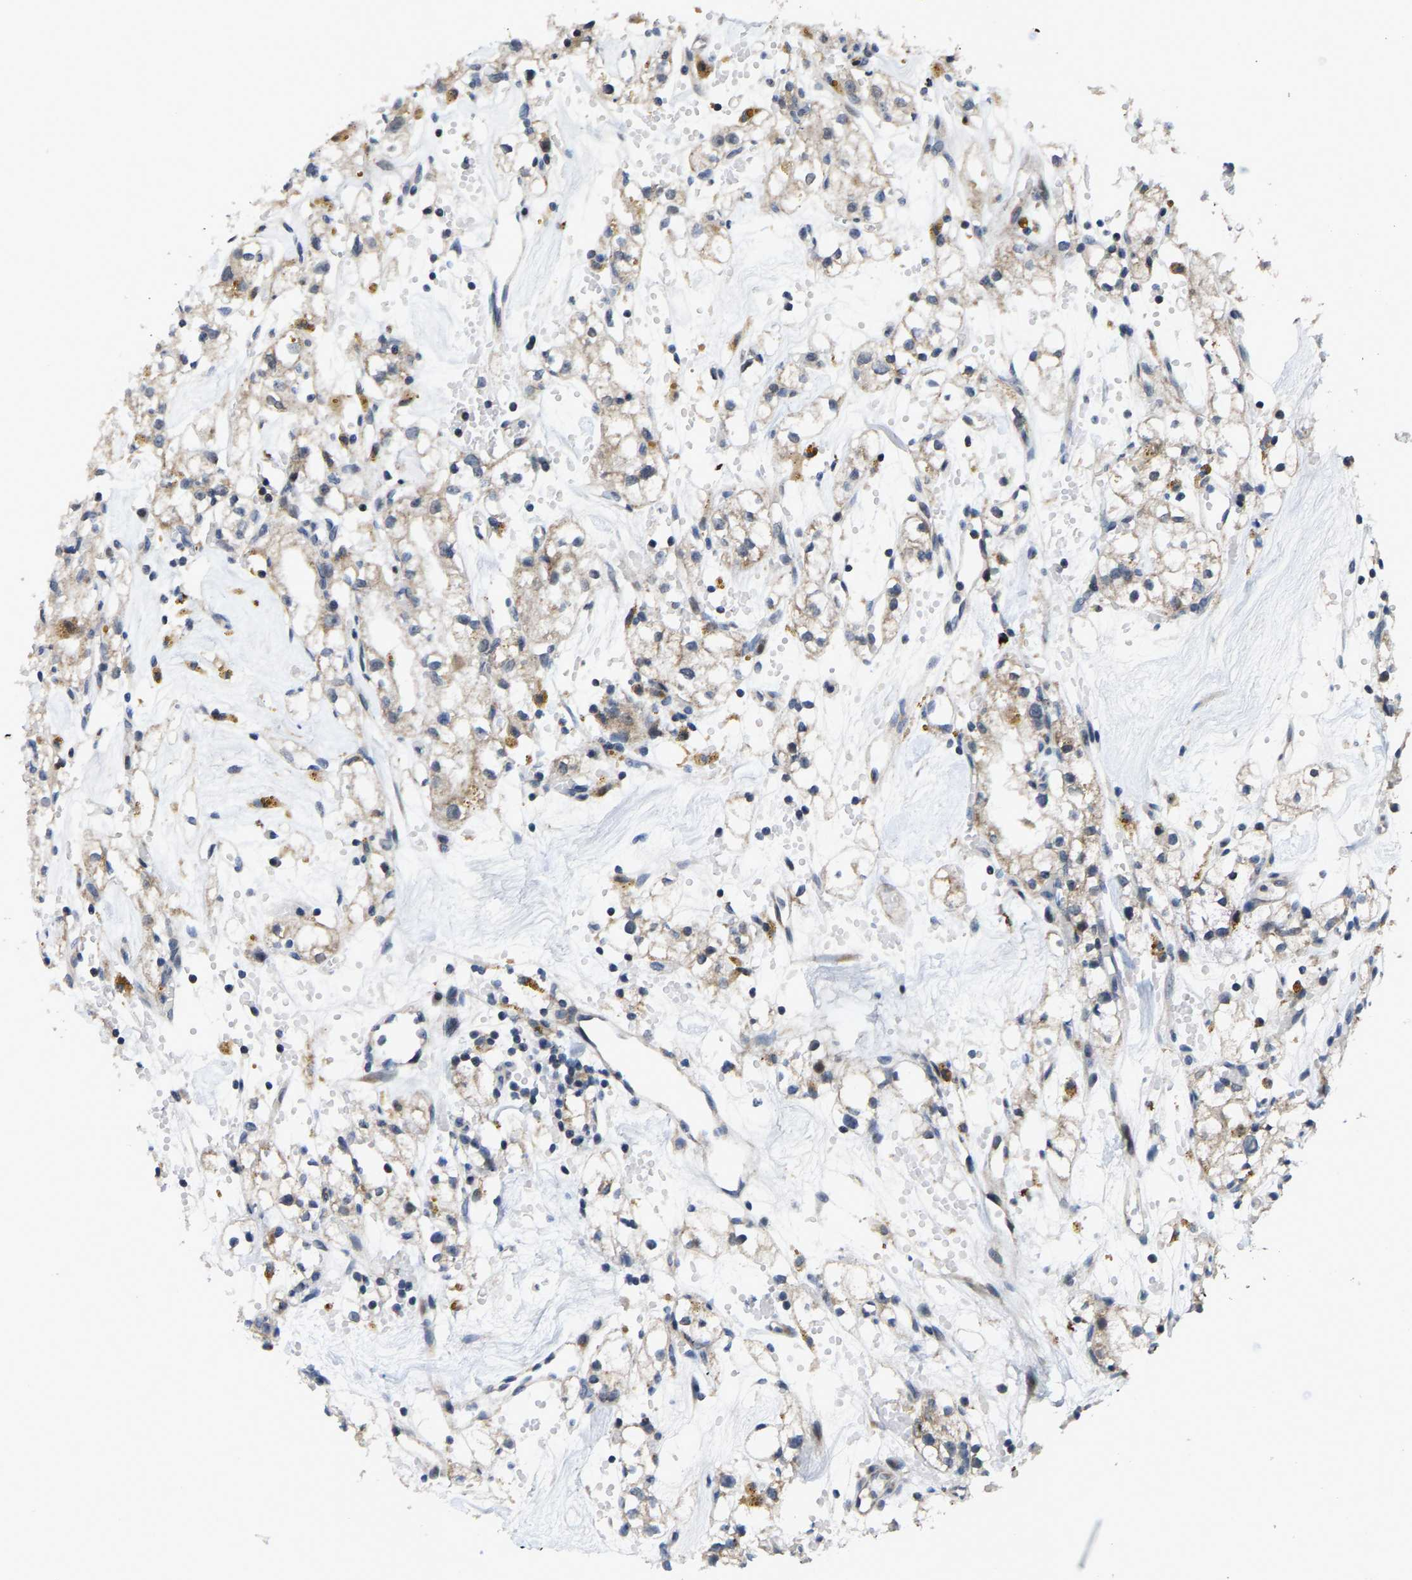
{"staining": {"intensity": "weak", "quantity": "25%-75%", "location": "cytoplasmic/membranous"}, "tissue": "renal cancer", "cell_type": "Tumor cells", "image_type": "cancer", "snomed": [{"axis": "morphology", "description": "Adenocarcinoma, NOS"}, {"axis": "topography", "description": "Kidney"}], "caption": "An image showing weak cytoplasmic/membranous positivity in about 25%-75% of tumor cells in renal adenocarcinoma, as visualized by brown immunohistochemical staining.", "gene": "TDRKH", "patient": {"sex": "male", "age": 56}}